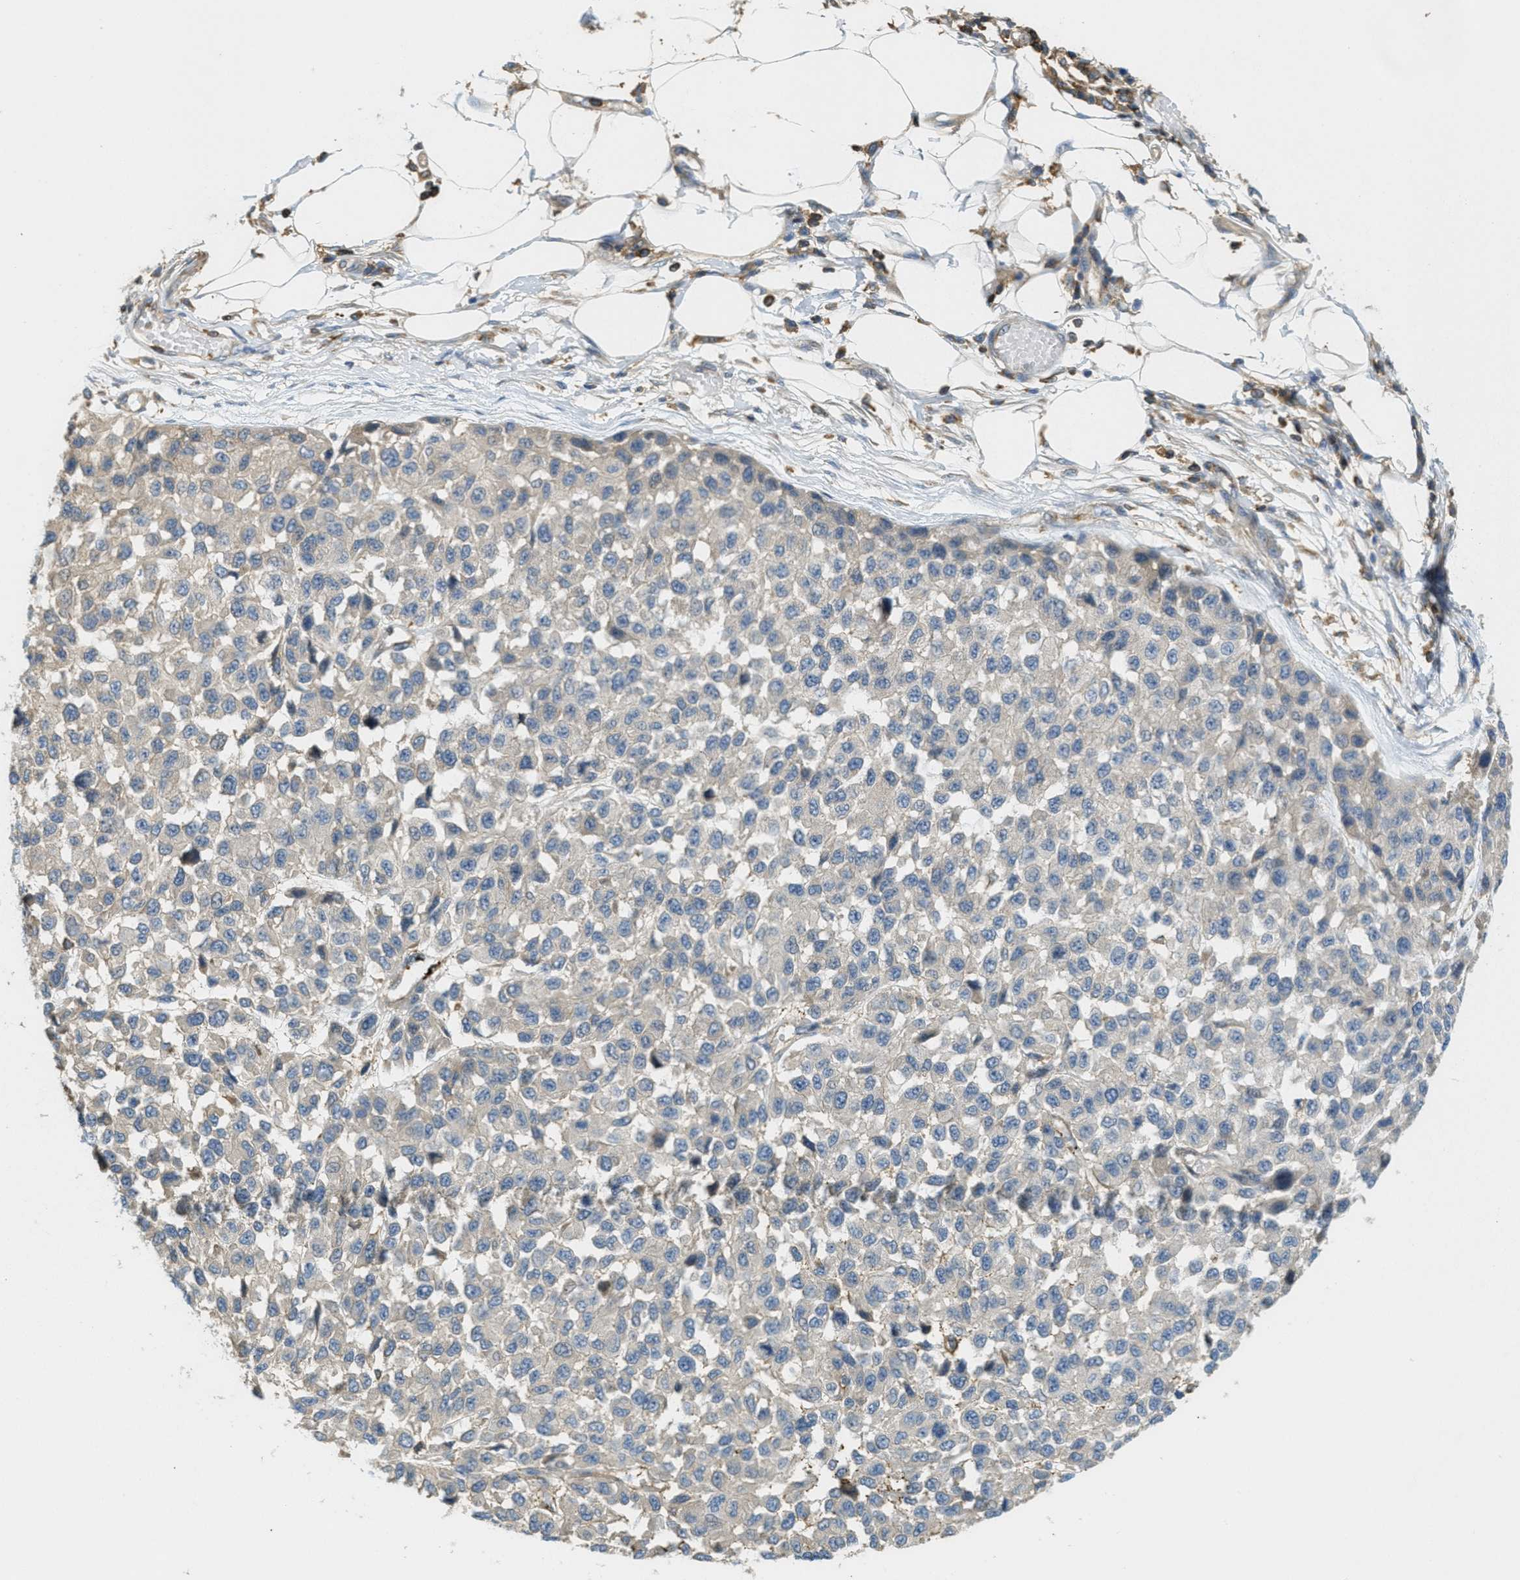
{"staining": {"intensity": "negative", "quantity": "none", "location": "none"}, "tissue": "melanoma", "cell_type": "Tumor cells", "image_type": "cancer", "snomed": [{"axis": "morphology", "description": "Normal tissue, NOS"}, {"axis": "morphology", "description": "Malignant melanoma, NOS"}, {"axis": "topography", "description": "Skin"}], "caption": "This image is of malignant melanoma stained with IHC to label a protein in brown with the nuclei are counter-stained blue. There is no positivity in tumor cells.", "gene": "GRIK2", "patient": {"sex": "male", "age": 62}}